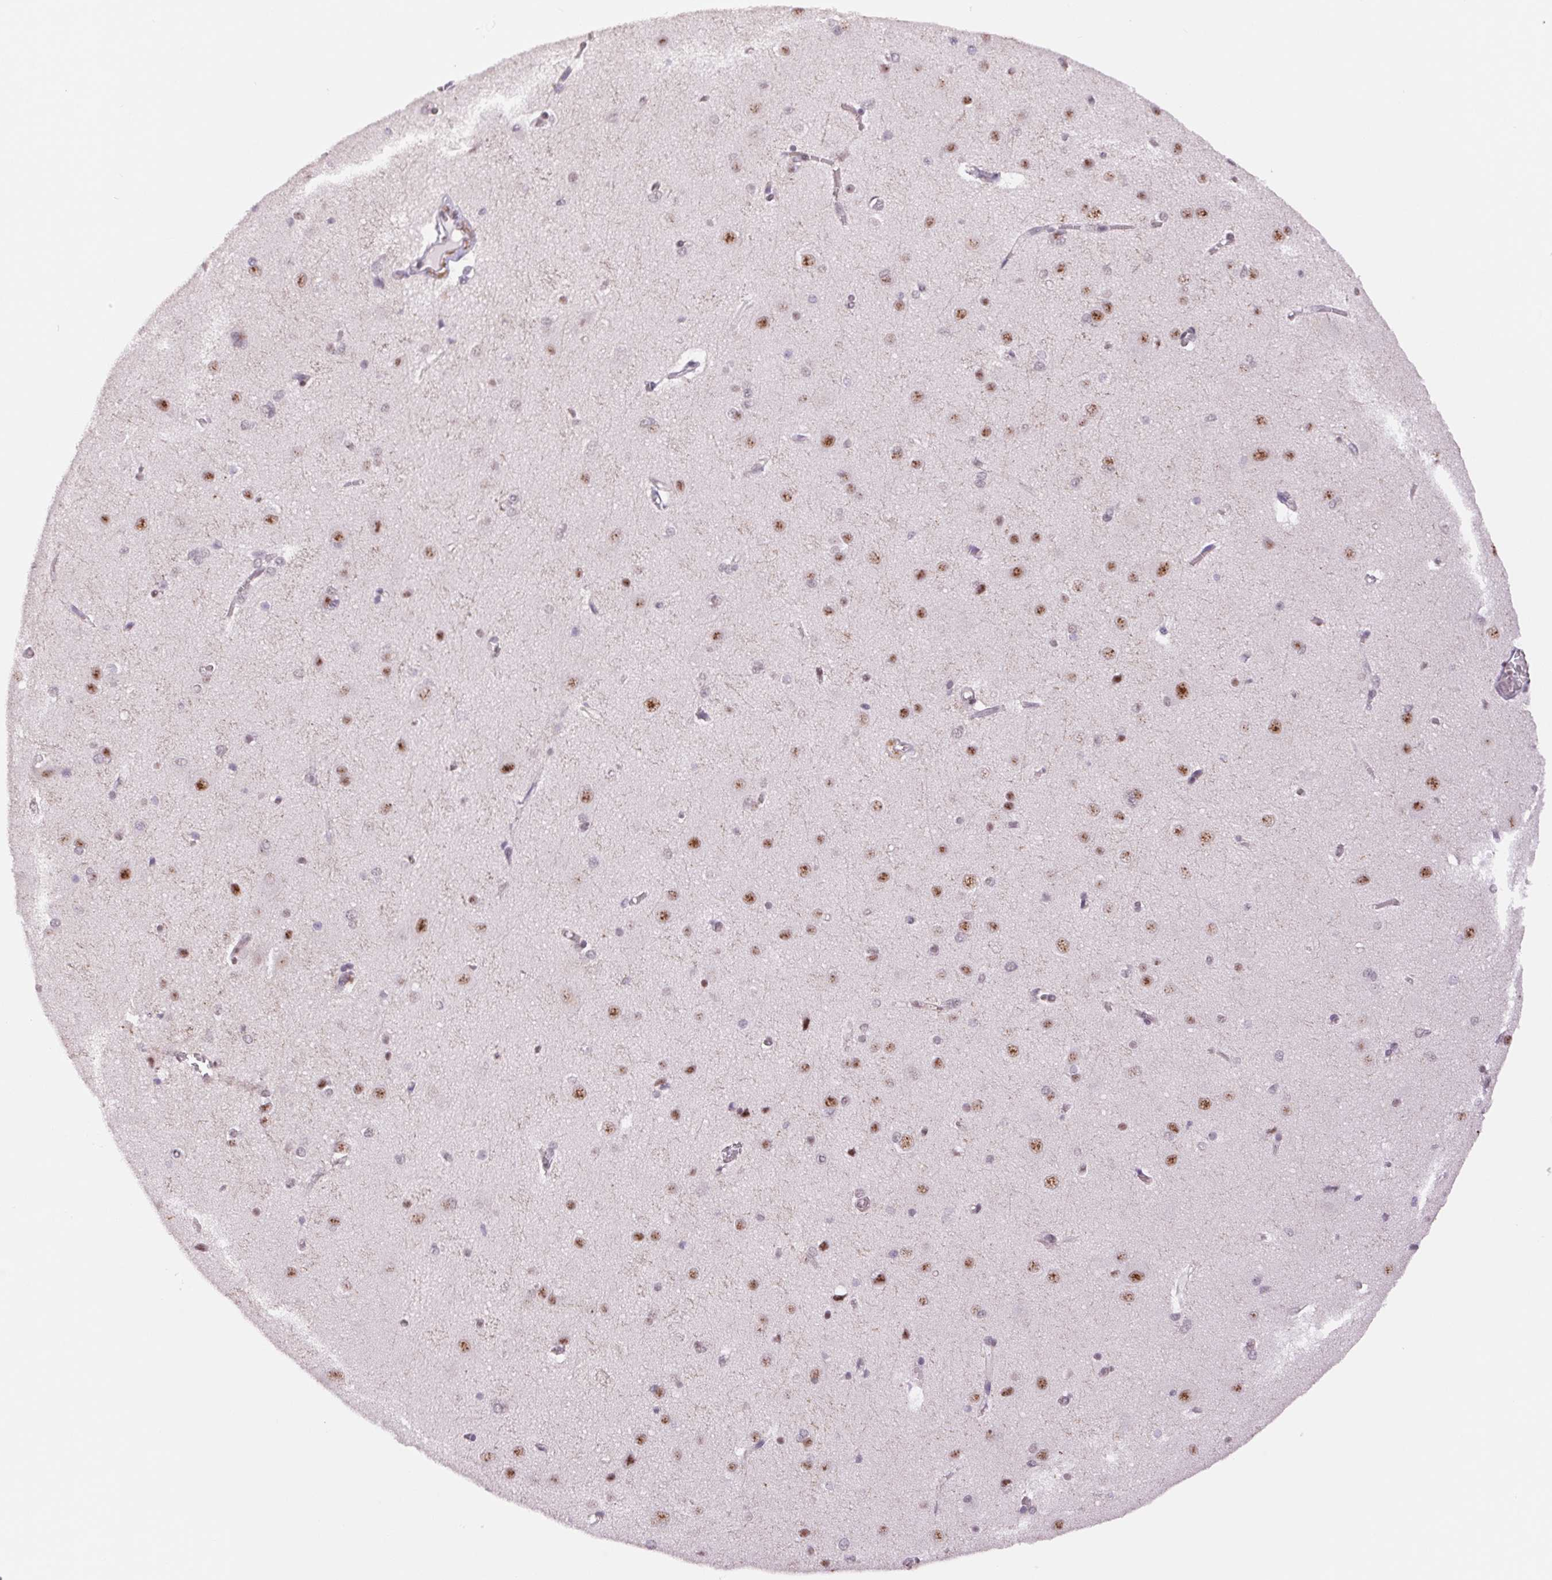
{"staining": {"intensity": "weak", "quantity": "<25%", "location": "nuclear"}, "tissue": "cerebral cortex", "cell_type": "Endothelial cells", "image_type": "normal", "snomed": [{"axis": "morphology", "description": "Normal tissue, NOS"}, {"axis": "topography", "description": "Cerebral cortex"}], "caption": "Cerebral cortex stained for a protein using IHC reveals no positivity endothelial cells.", "gene": "ZC3H14", "patient": {"sex": "male", "age": 37}}